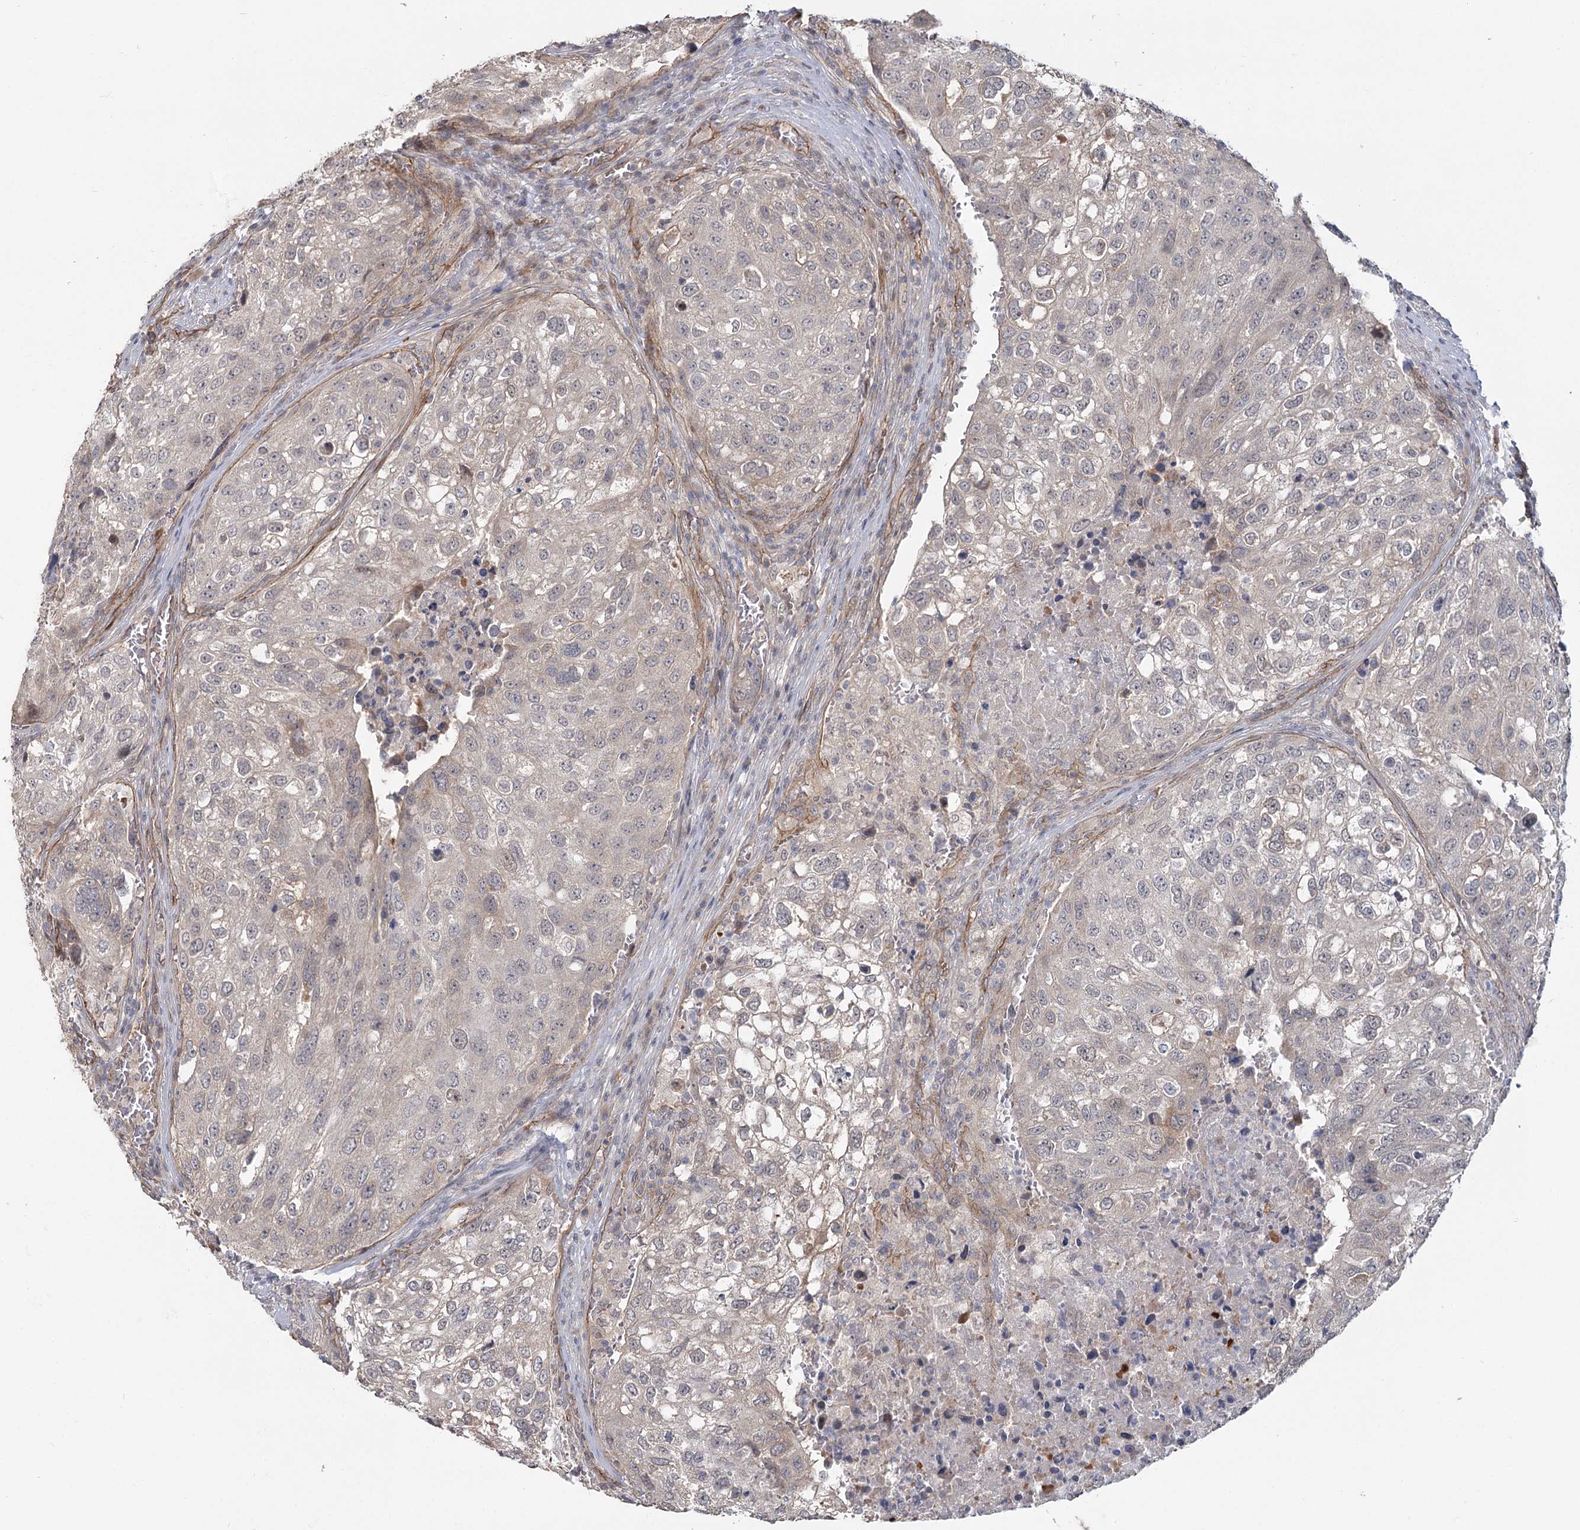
{"staining": {"intensity": "weak", "quantity": "<25%", "location": "nuclear"}, "tissue": "urothelial cancer", "cell_type": "Tumor cells", "image_type": "cancer", "snomed": [{"axis": "morphology", "description": "Urothelial carcinoma, High grade"}, {"axis": "topography", "description": "Lymph node"}, {"axis": "topography", "description": "Urinary bladder"}], "caption": "IHC histopathology image of urothelial carcinoma (high-grade) stained for a protein (brown), which exhibits no positivity in tumor cells. Nuclei are stained in blue.", "gene": "RPP14", "patient": {"sex": "male", "age": 51}}